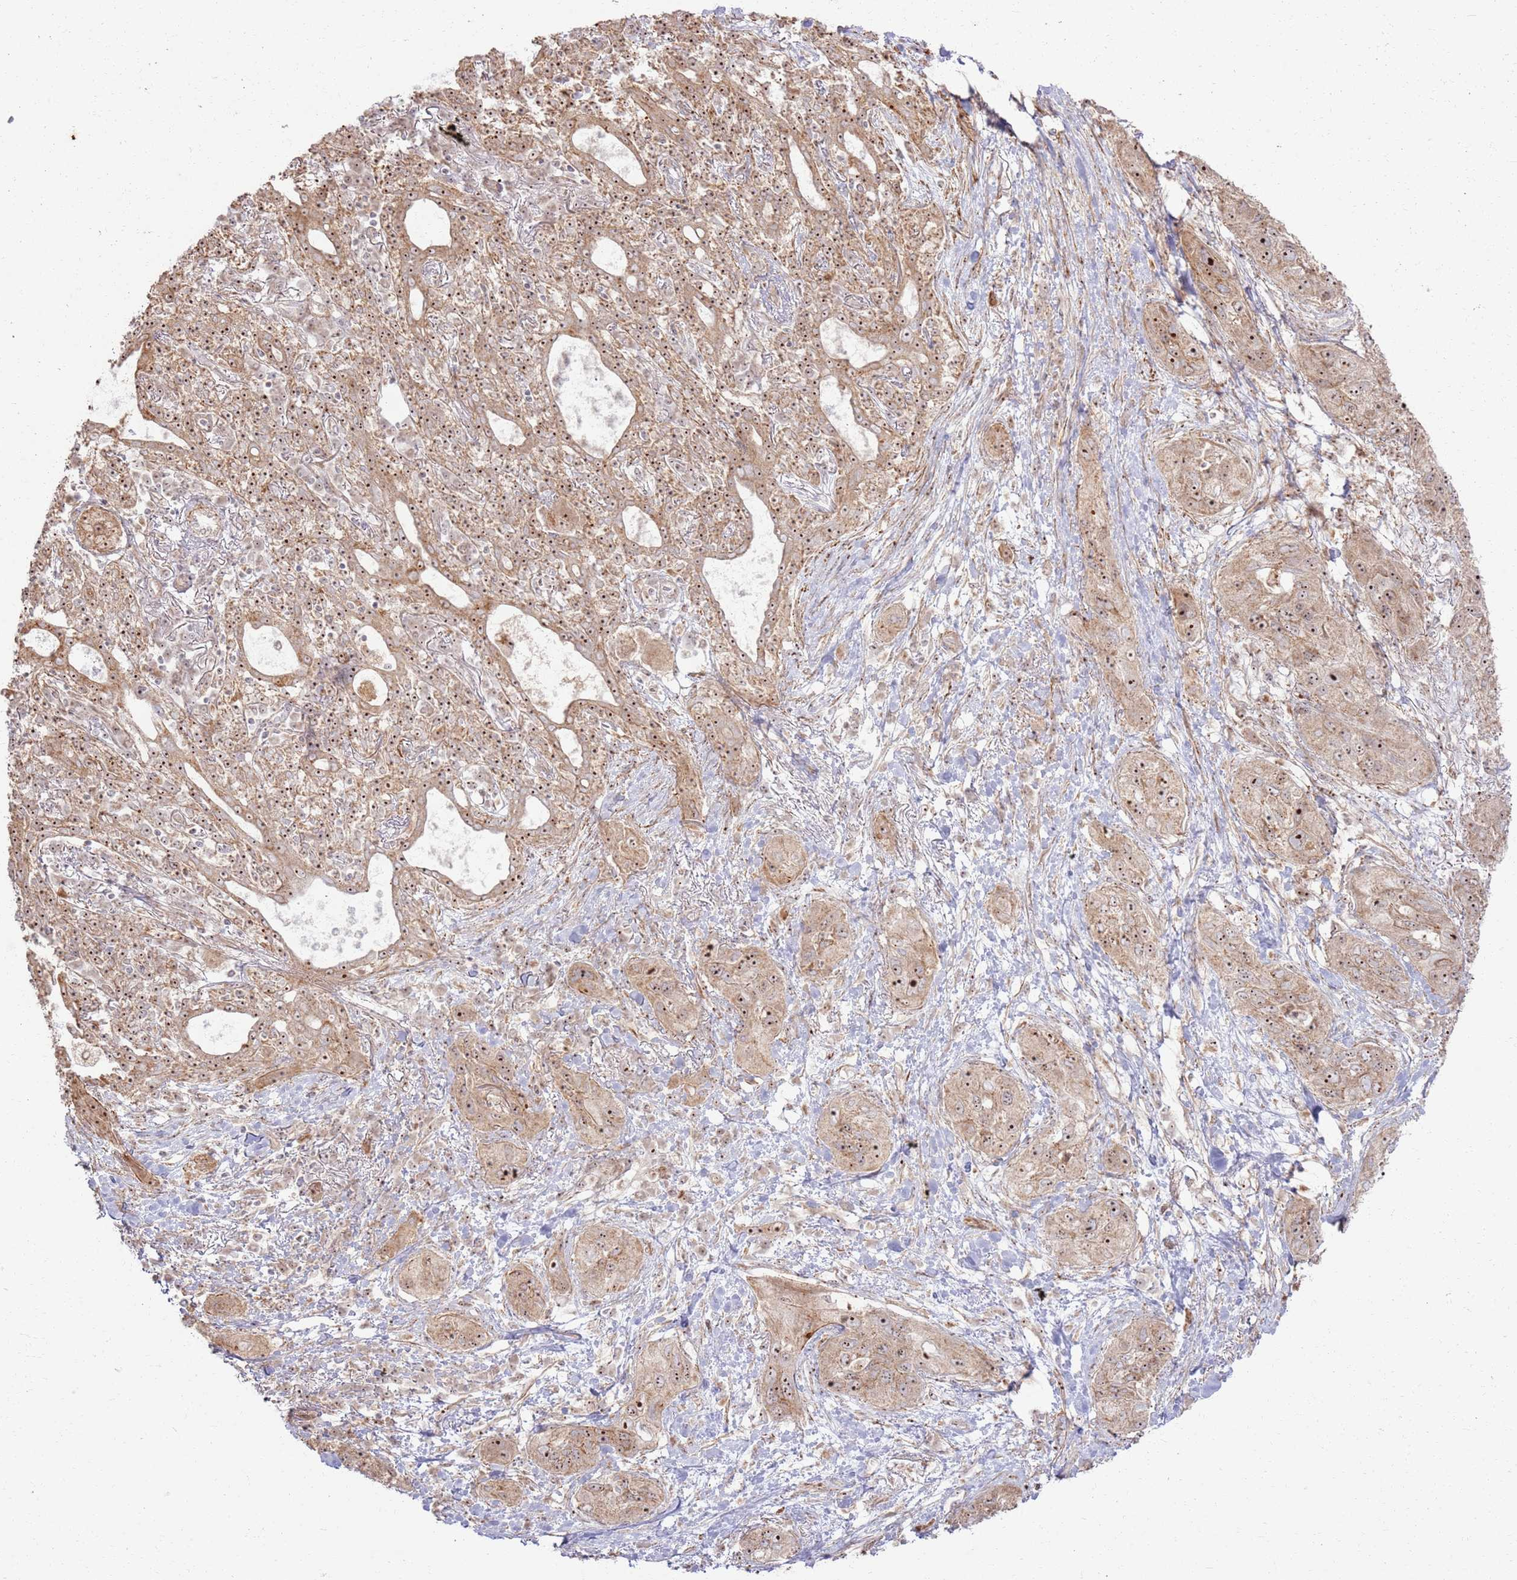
{"staining": {"intensity": "moderate", "quantity": ">75%", "location": "cytoplasmic/membranous,nuclear"}, "tissue": "lung cancer", "cell_type": "Tumor cells", "image_type": "cancer", "snomed": [{"axis": "morphology", "description": "Squamous cell carcinoma, NOS"}, {"axis": "topography", "description": "Lung"}], "caption": "Squamous cell carcinoma (lung) stained with a protein marker exhibits moderate staining in tumor cells.", "gene": "CNPY1", "patient": {"sex": "female", "age": 70}}